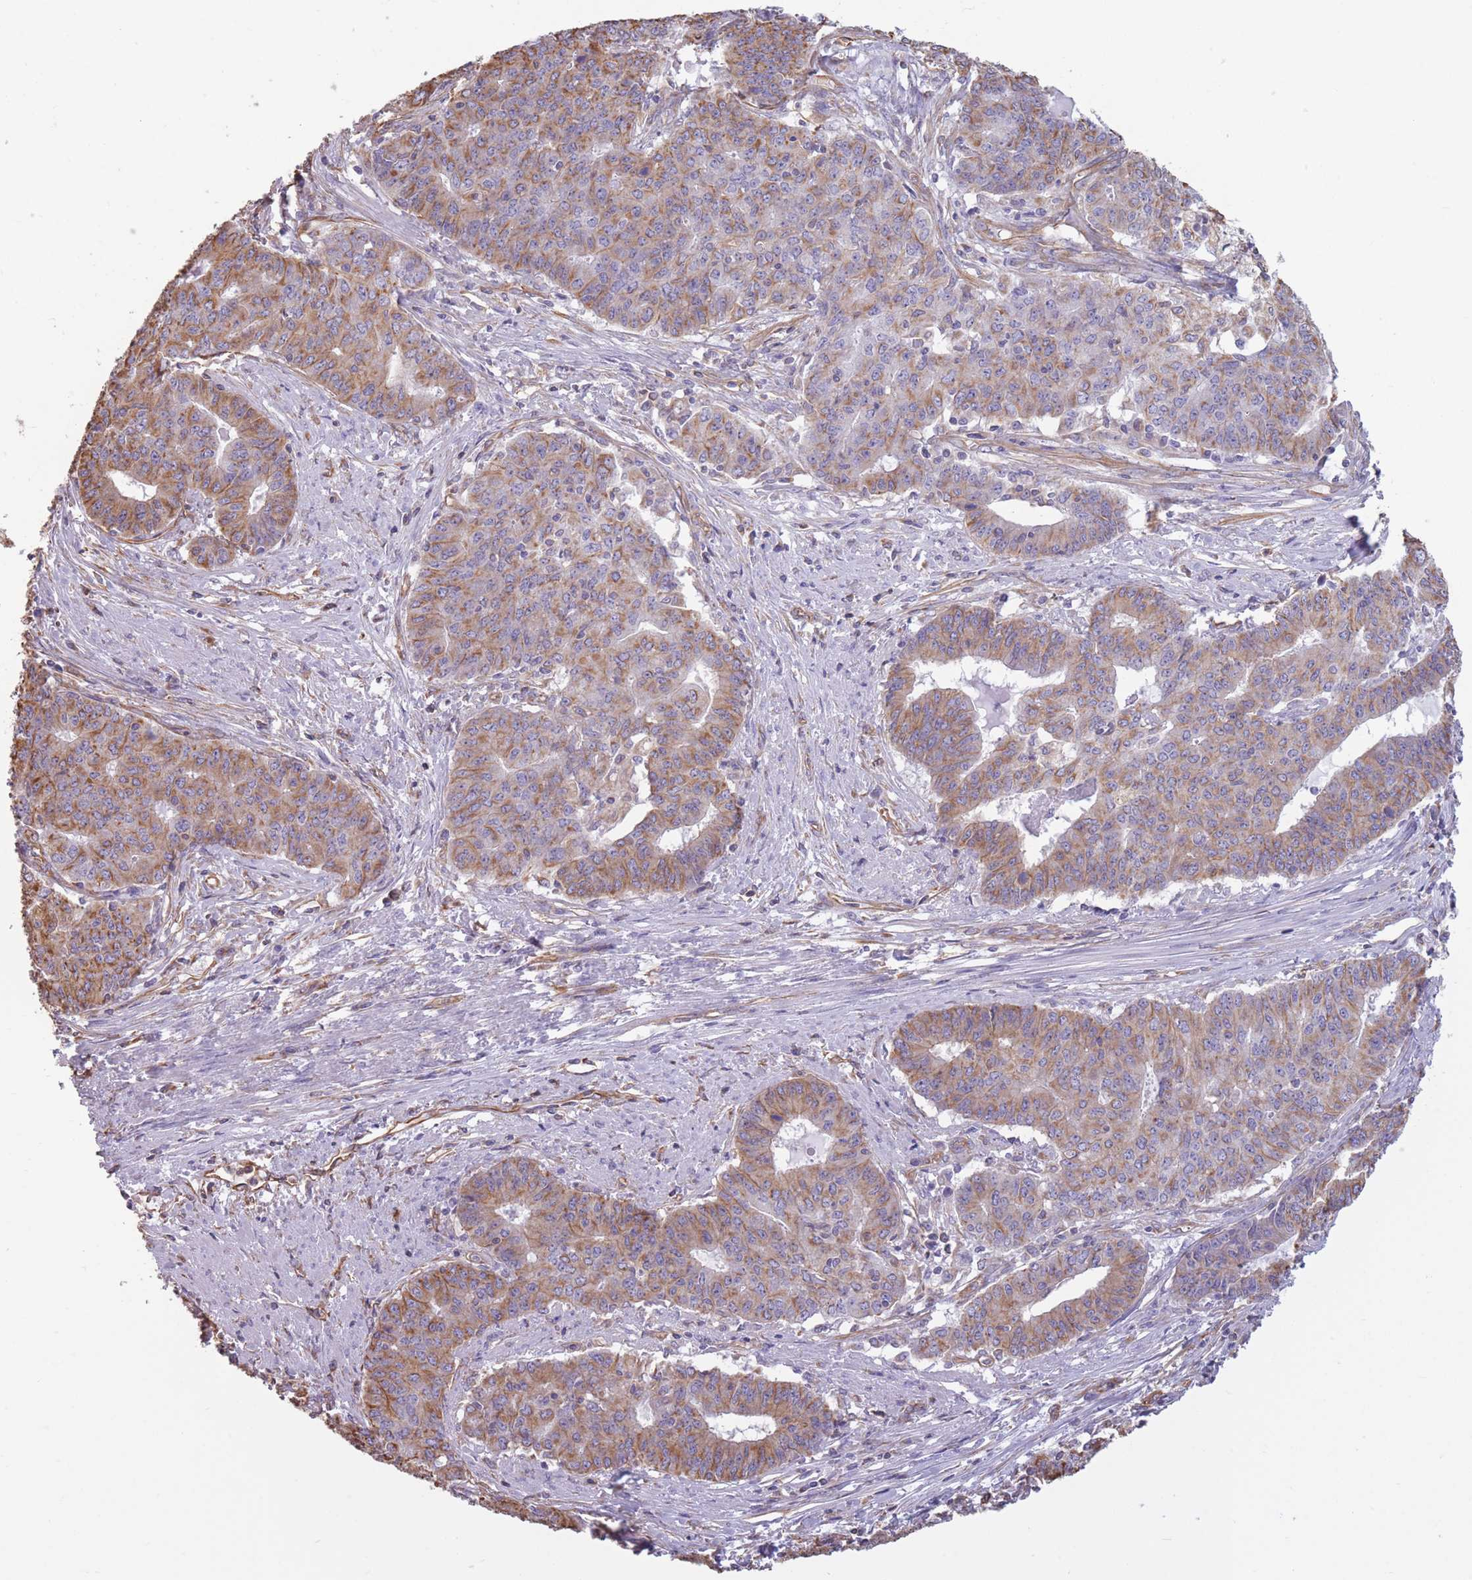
{"staining": {"intensity": "moderate", "quantity": ">75%", "location": "cytoplasmic/membranous"}, "tissue": "endometrial cancer", "cell_type": "Tumor cells", "image_type": "cancer", "snomed": [{"axis": "morphology", "description": "Adenocarcinoma, NOS"}, {"axis": "topography", "description": "Endometrium"}], "caption": "Protein expression analysis of endometrial adenocarcinoma demonstrates moderate cytoplasmic/membranous positivity in about >75% of tumor cells.", "gene": "ADD1", "patient": {"sex": "female", "age": 59}}